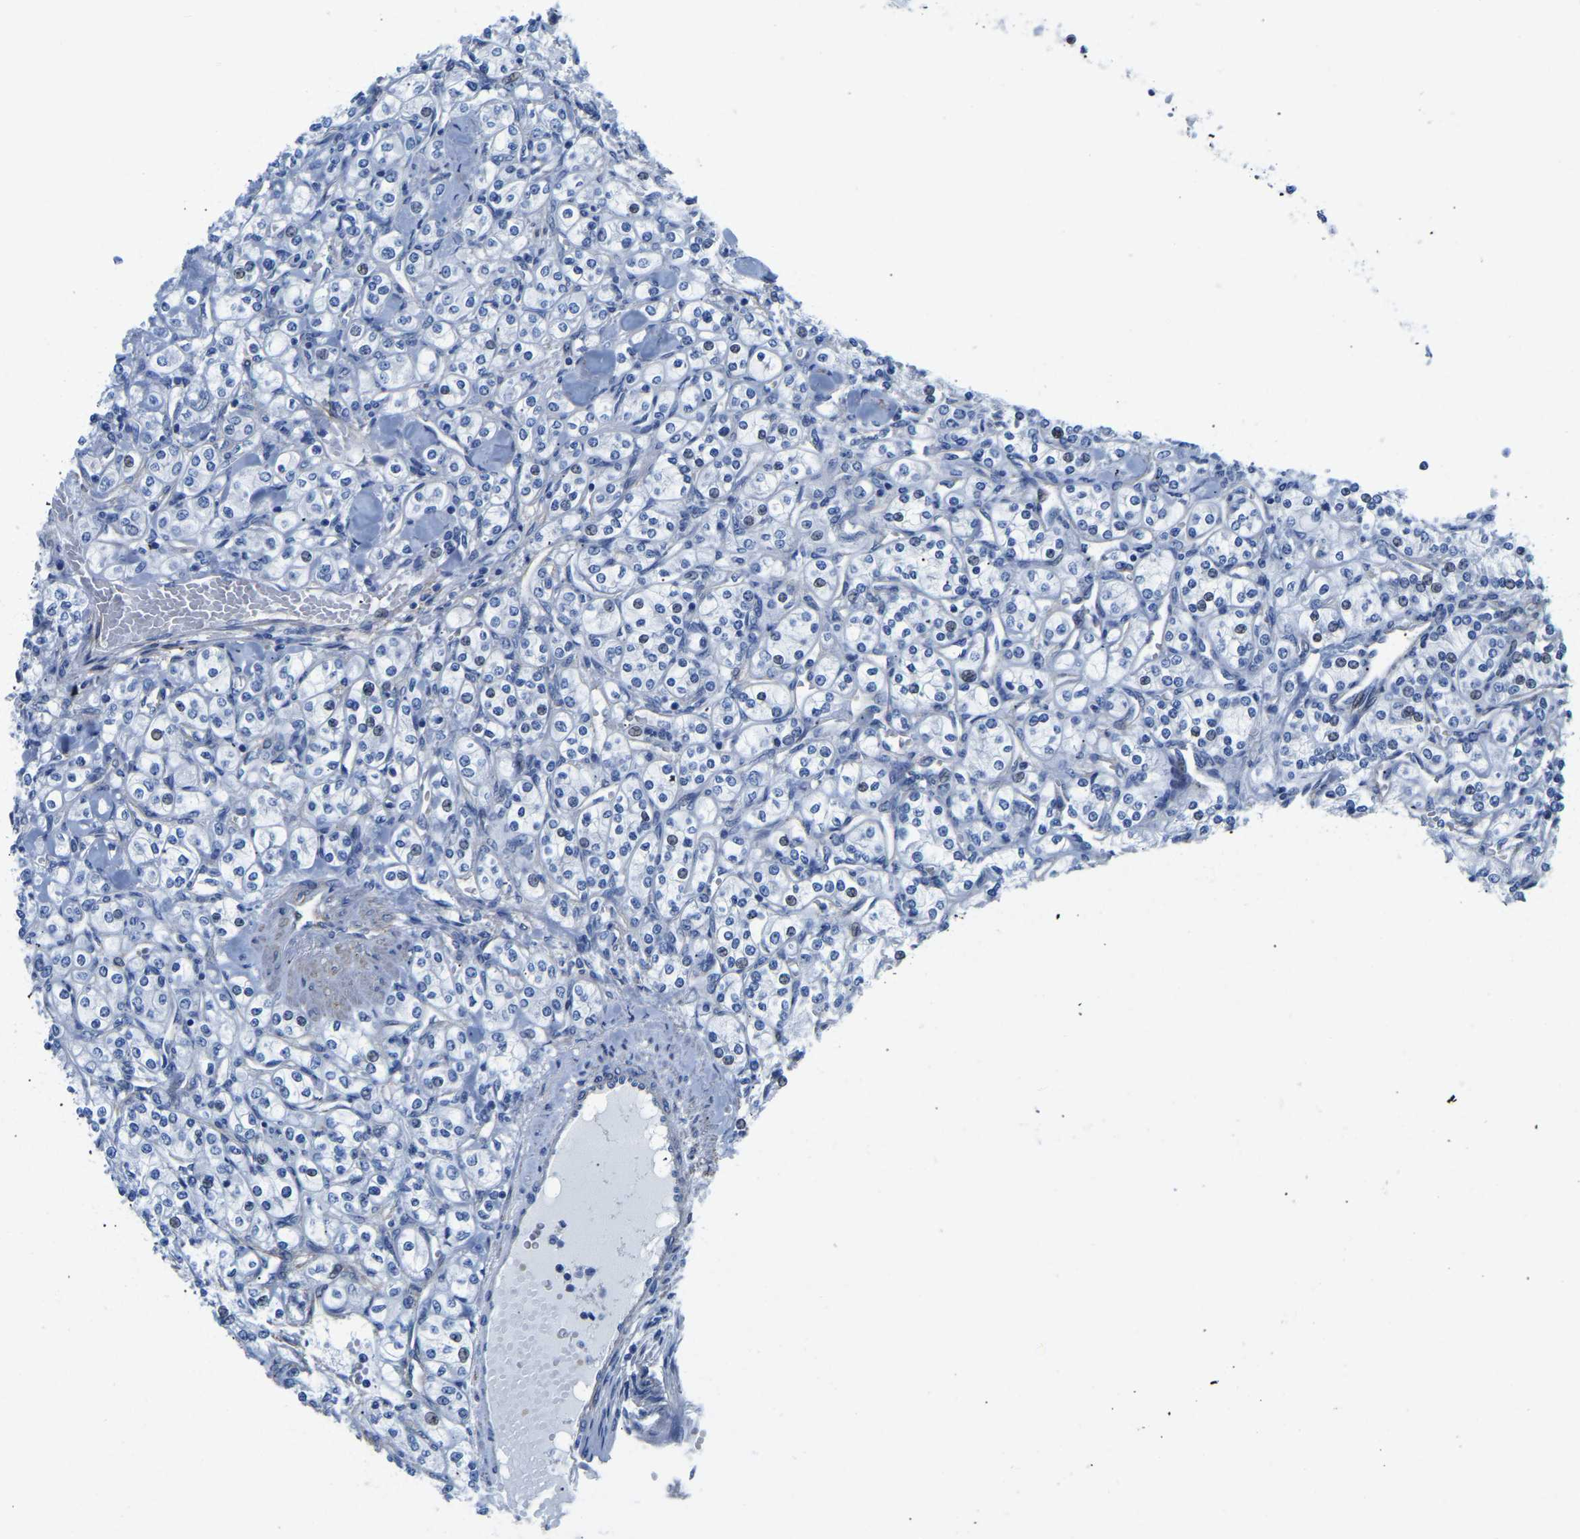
{"staining": {"intensity": "negative", "quantity": "none", "location": "none"}, "tissue": "renal cancer", "cell_type": "Tumor cells", "image_type": "cancer", "snomed": [{"axis": "morphology", "description": "Adenocarcinoma, NOS"}, {"axis": "topography", "description": "Kidney"}], "caption": "High power microscopy photomicrograph of an immunohistochemistry histopathology image of renal cancer, revealing no significant staining in tumor cells.", "gene": "UPK3A", "patient": {"sex": "male", "age": 77}}